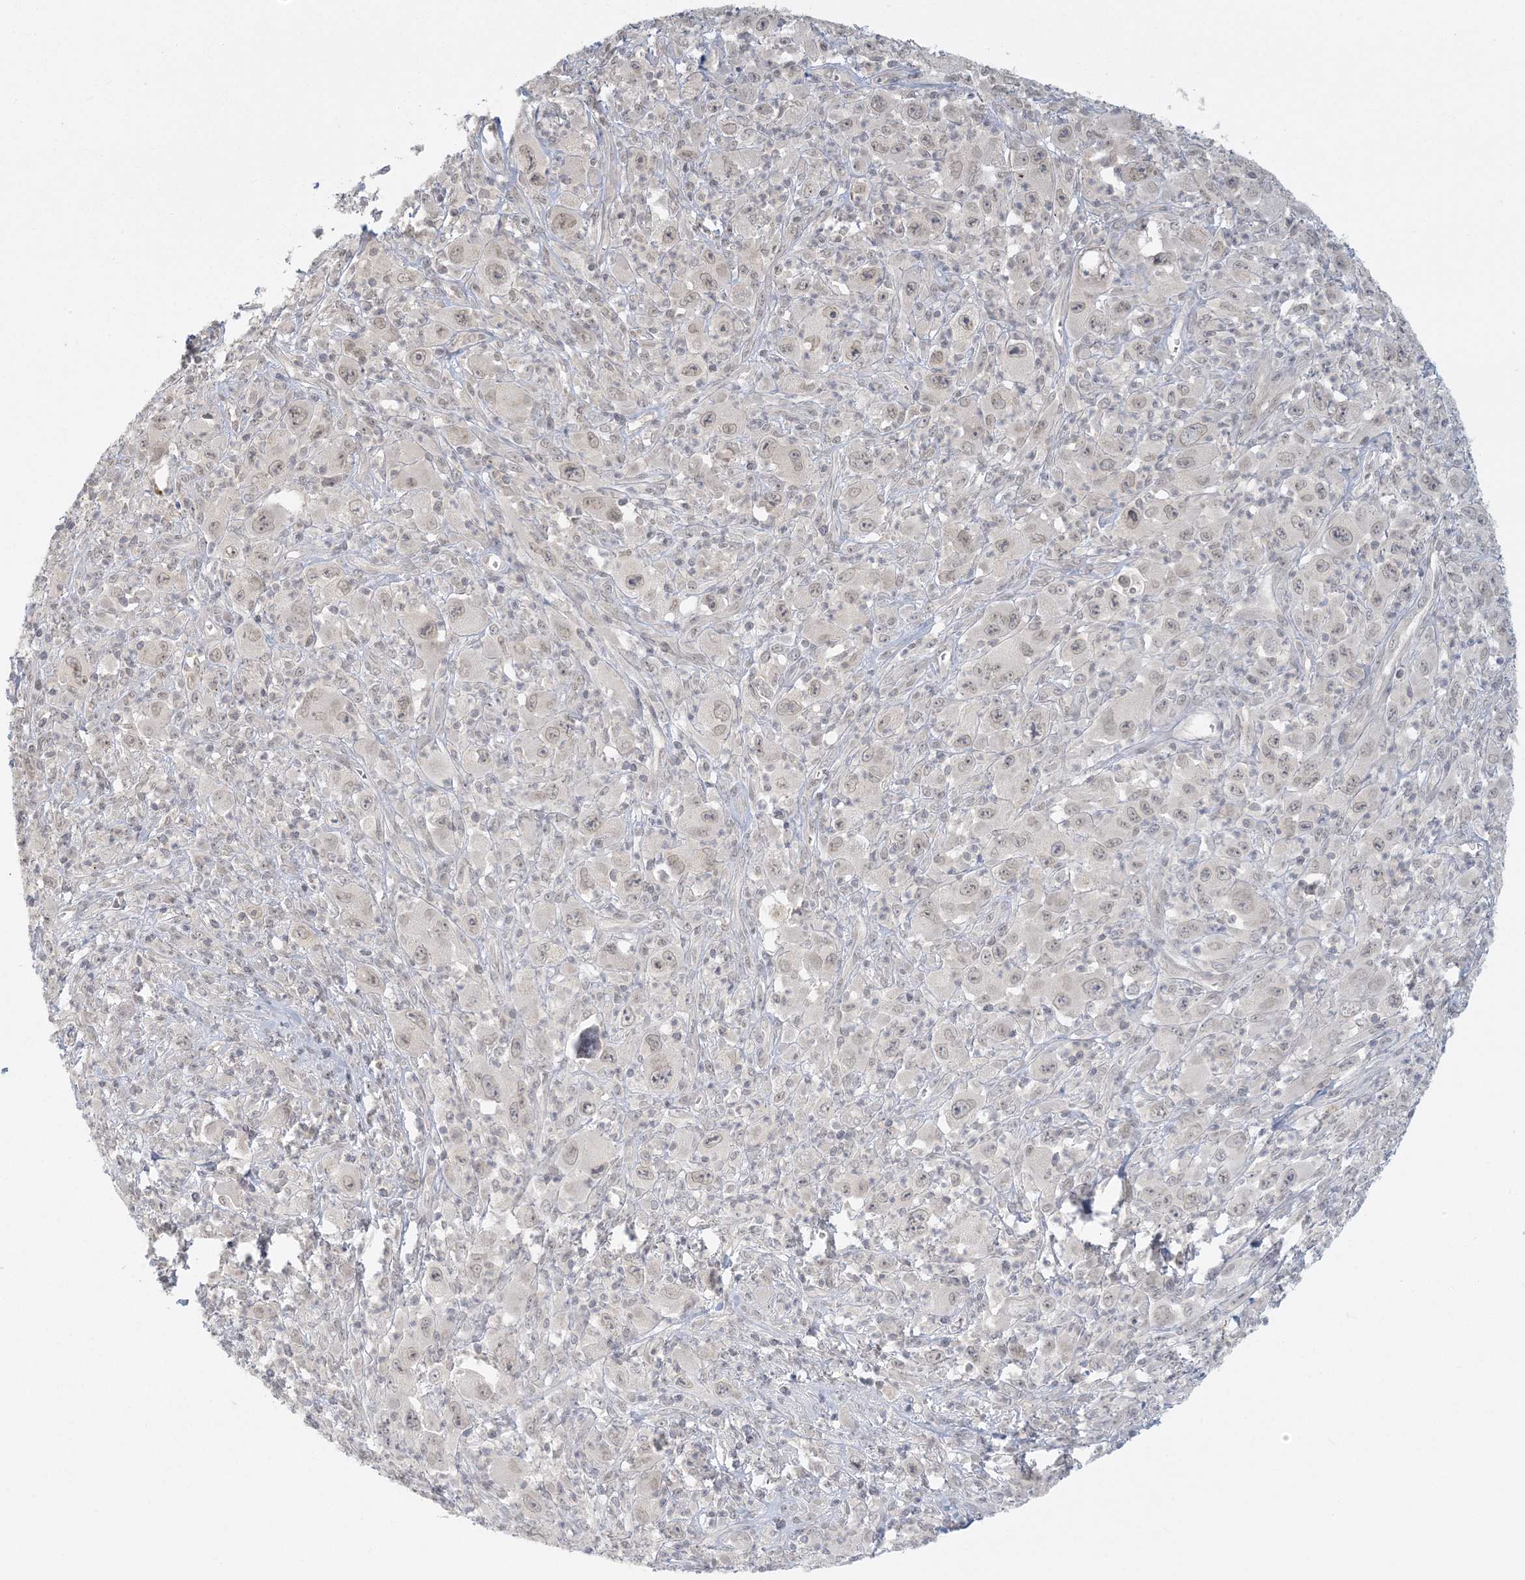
{"staining": {"intensity": "negative", "quantity": "none", "location": "none"}, "tissue": "melanoma", "cell_type": "Tumor cells", "image_type": "cancer", "snomed": [{"axis": "morphology", "description": "Malignant melanoma, Metastatic site"}, {"axis": "topography", "description": "Skin"}], "caption": "This is an IHC histopathology image of malignant melanoma (metastatic site). There is no staining in tumor cells.", "gene": "LIPT1", "patient": {"sex": "female", "age": 56}}